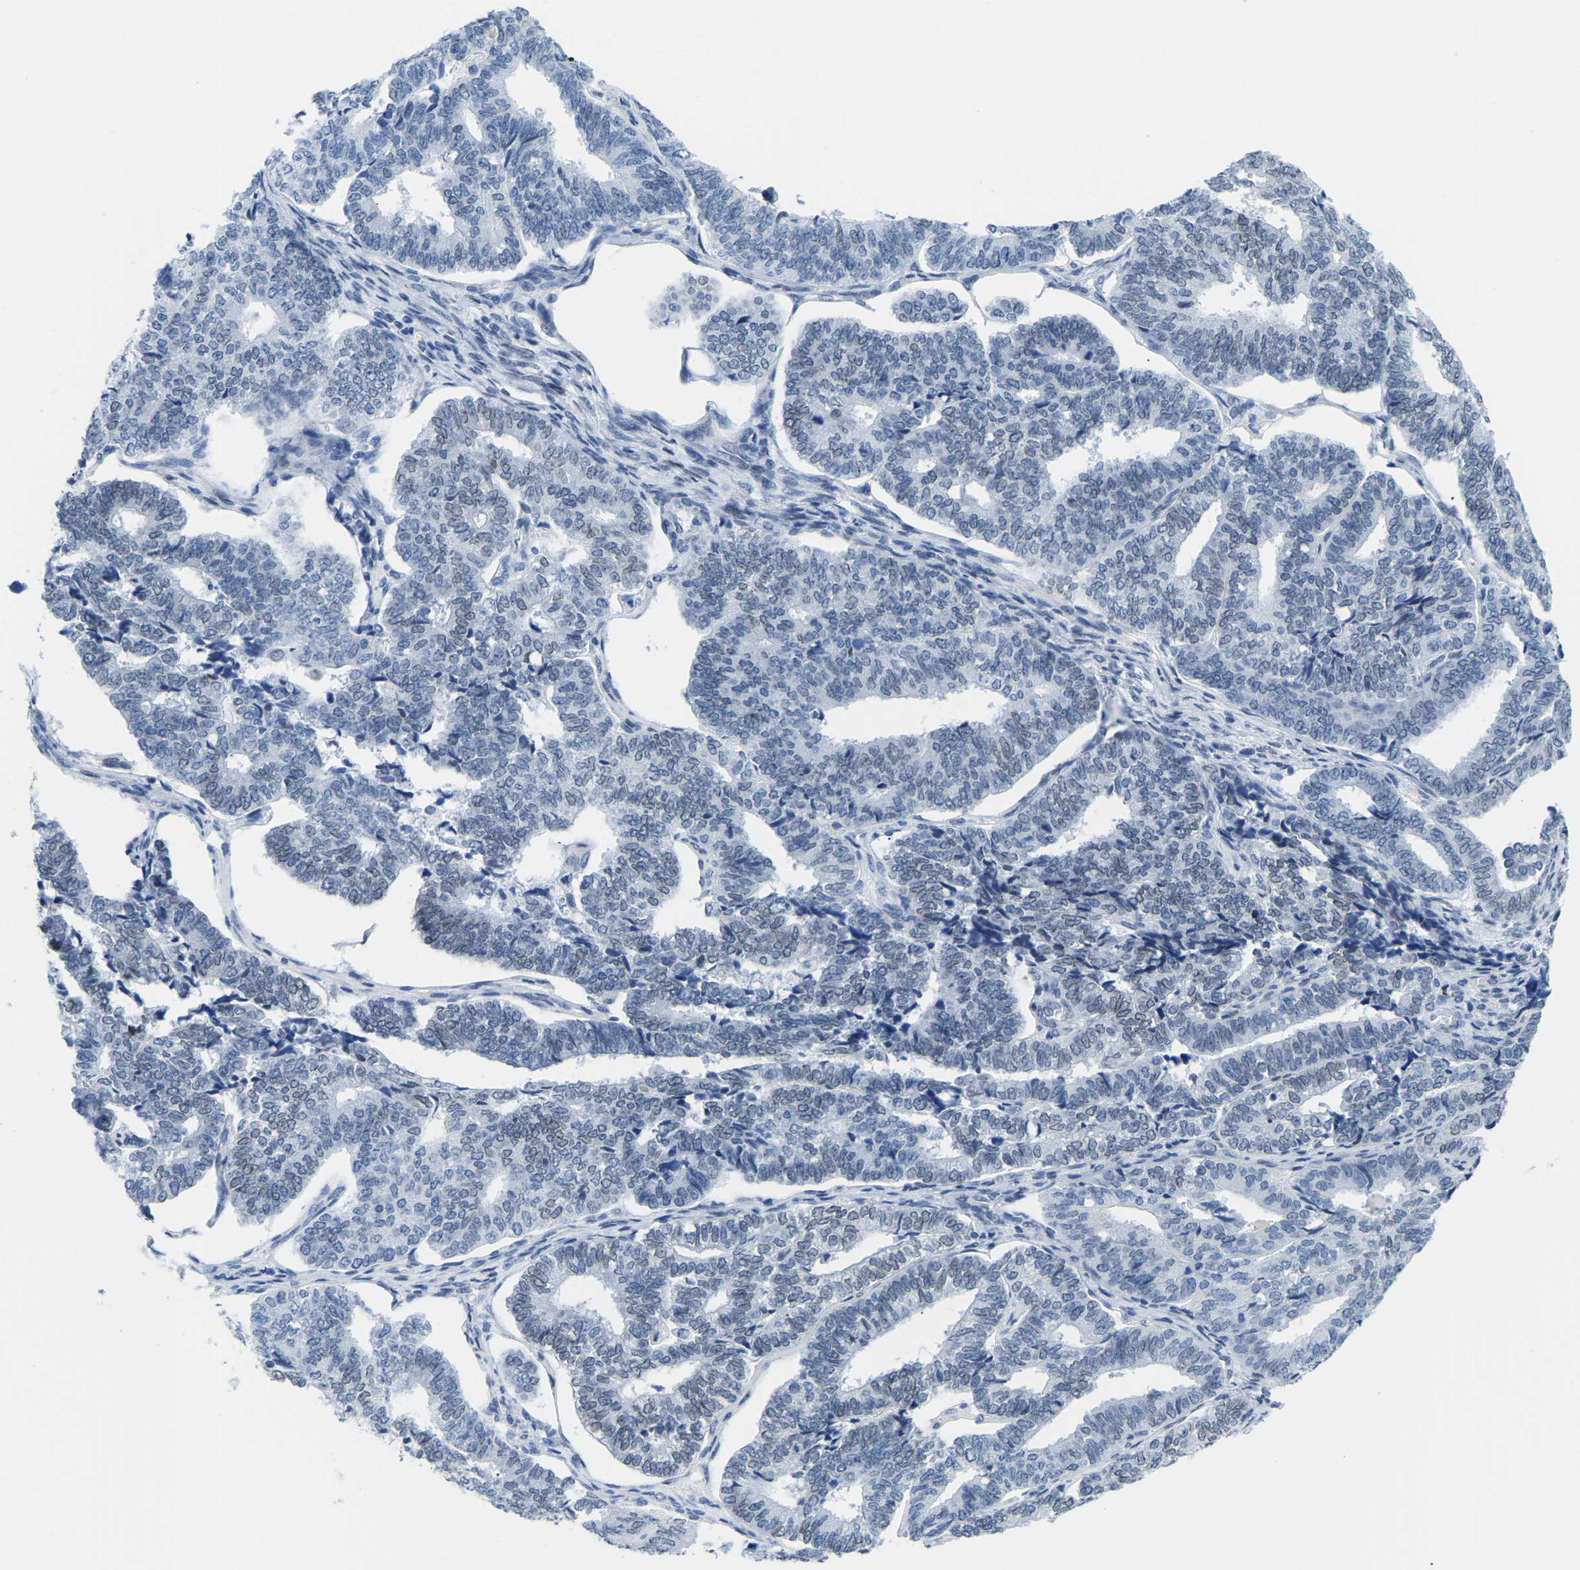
{"staining": {"intensity": "negative", "quantity": "none", "location": "none"}, "tissue": "endometrial cancer", "cell_type": "Tumor cells", "image_type": "cancer", "snomed": [{"axis": "morphology", "description": "Adenocarcinoma, NOS"}, {"axis": "topography", "description": "Endometrium"}], "caption": "A photomicrograph of human endometrial adenocarcinoma is negative for staining in tumor cells.", "gene": "UPK3A", "patient": {"sex": "female", "age": 70}}